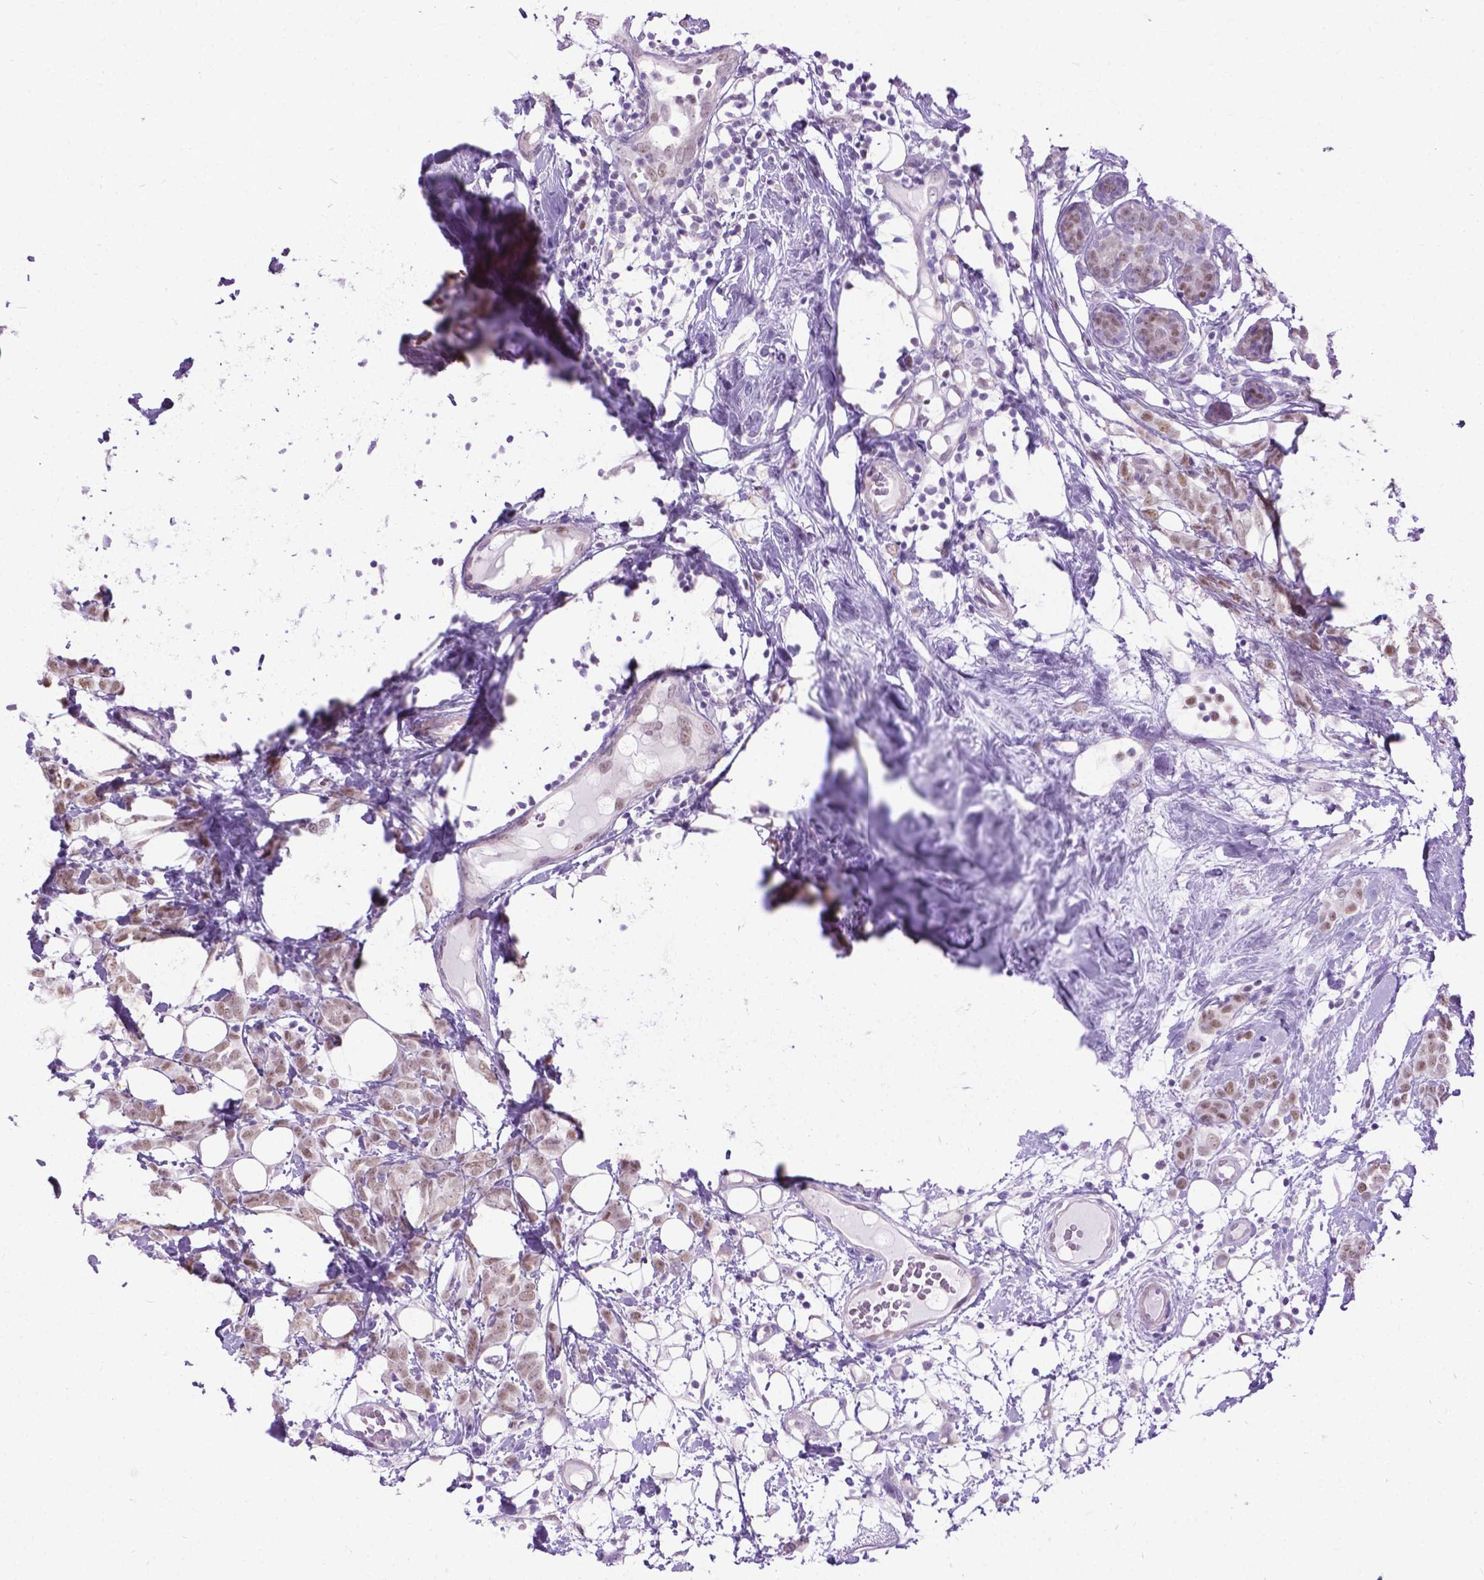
{"staining": {"intensity": "moderate", "quantity": ">75%", "location": "nuclear"}, "tissue": "breast cancer", "cell_type": "Tumor cells", "image_type": "cancer", "snomed": [{"axis": "morphology", "description": "Lobular carcinoma"}, {"axis": "topography", "description": "Breast"}], "caption": "A medium amount of moderate nuclear positivity is present in approximately >75% of tumor cells in breast cancer tissue.", "gene": "APCDD1L", "patient": {"sex": "female", "age": 49}}